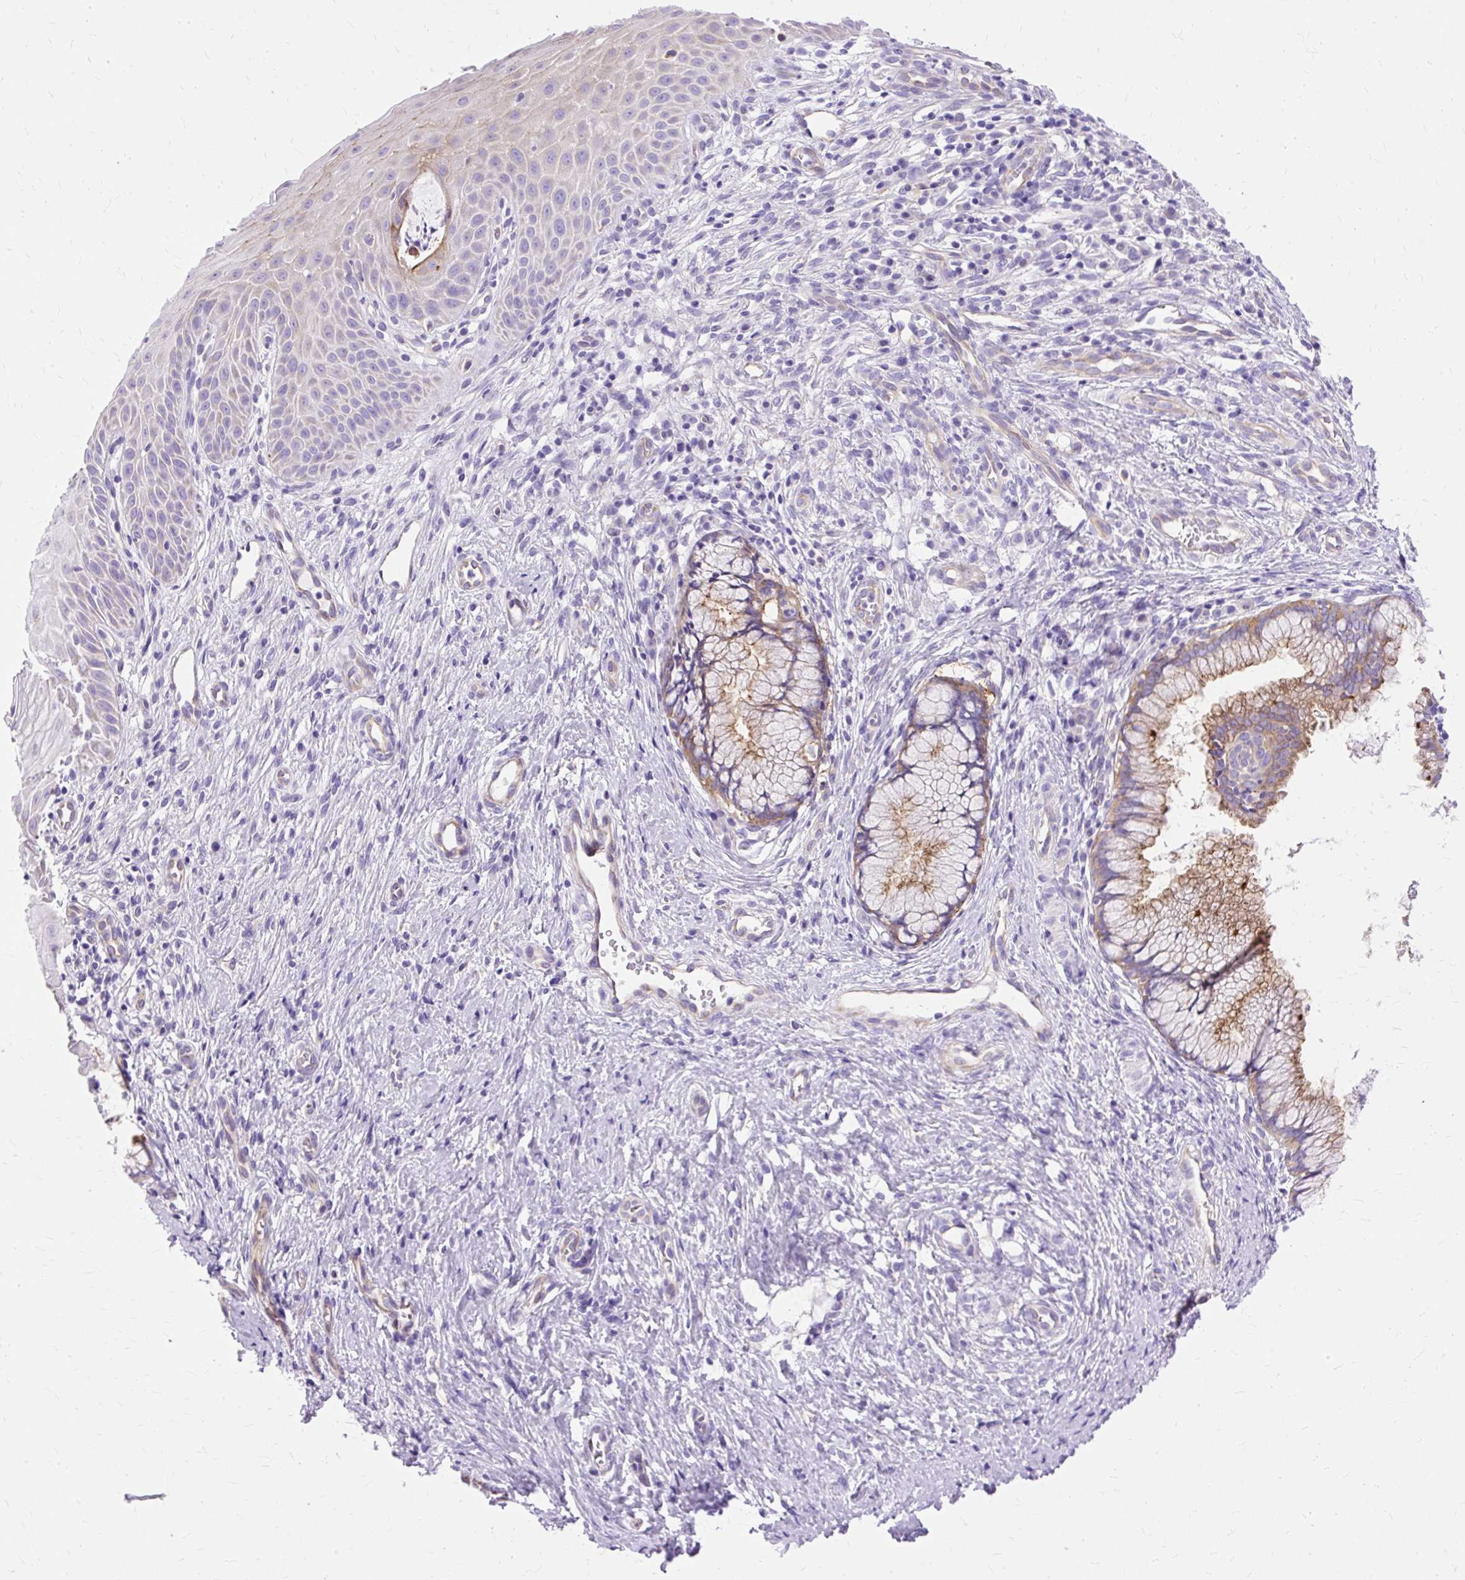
{"staining": {"intensity": "moderate", "quantity": "<25%", "location": "cytoplasmic/membranous"}, "tissue": "cervix", "cell_type": "Glandular cells", "image_type": "normal", "snomed": [{"axis": "morphology", "description": "Normal tissue, NOS"}, {"axis": "topography", "description": "Cervix"}], "caption": "Brown immunohistochemical staining in normal human cervix demonstrates moderate cytoplasmic/membranous expression in about <25% of glandular cells.", "gene": "MYO6", "patient": {"sex": "female", "age": 36}}